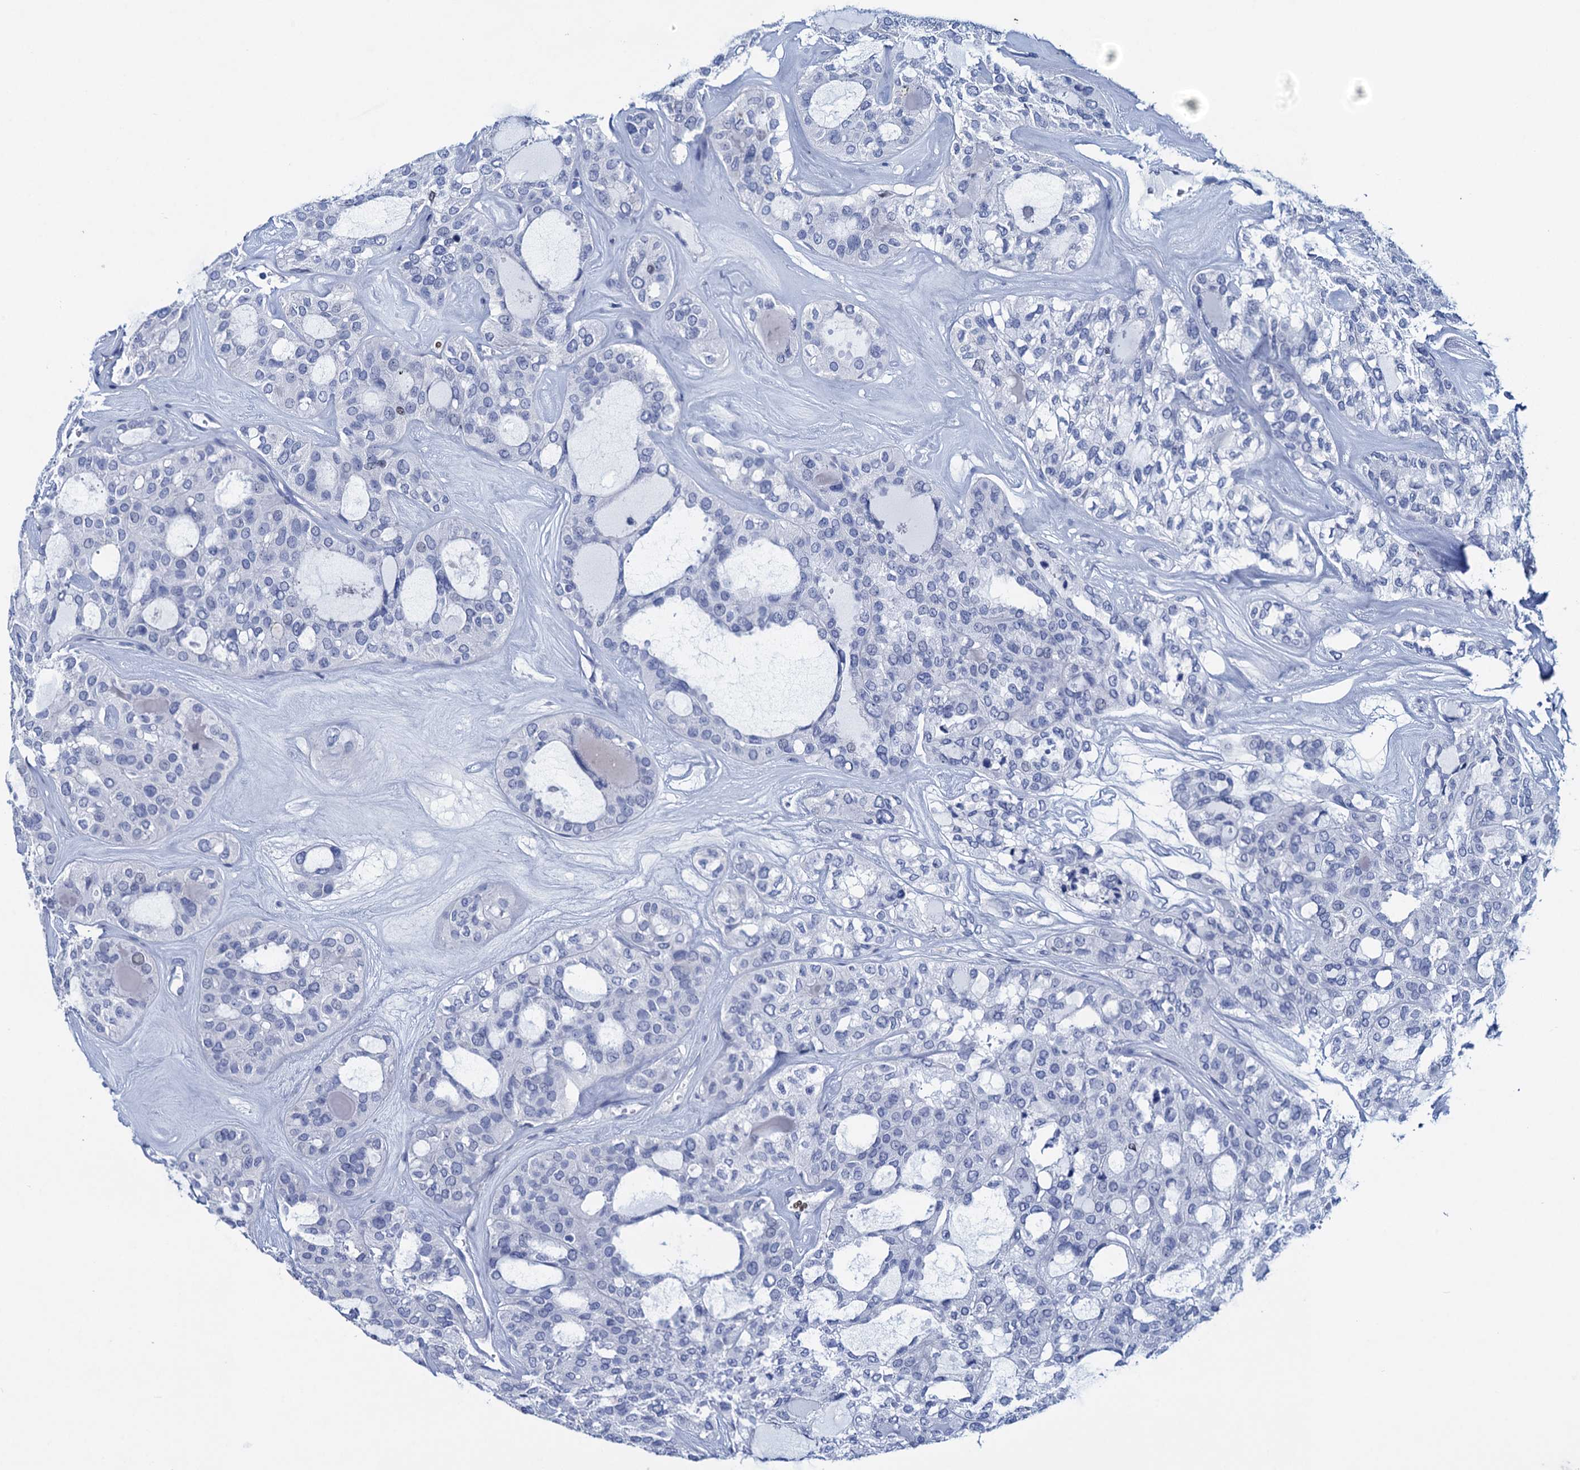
{"staining": {"intensity": "negative", "quantity": "none", "location": "none"}, "tissue": "thyroid cancer", "cell_type": "Tumor cells", "image_type": "cancer", "snomed": [{"axis": "morphology", "description": "Follicular adenoma carcinoma, NOS"}, {"axis": "topography", "description": "Thyroid gland"}], "caption": "Thyroid follicular adenoma carcinoma was stained to show a protein in brown. There is no significant positivity in tumor cells.", "gene": "RHCG", "patient": {"sex": "male", "age": 75}}